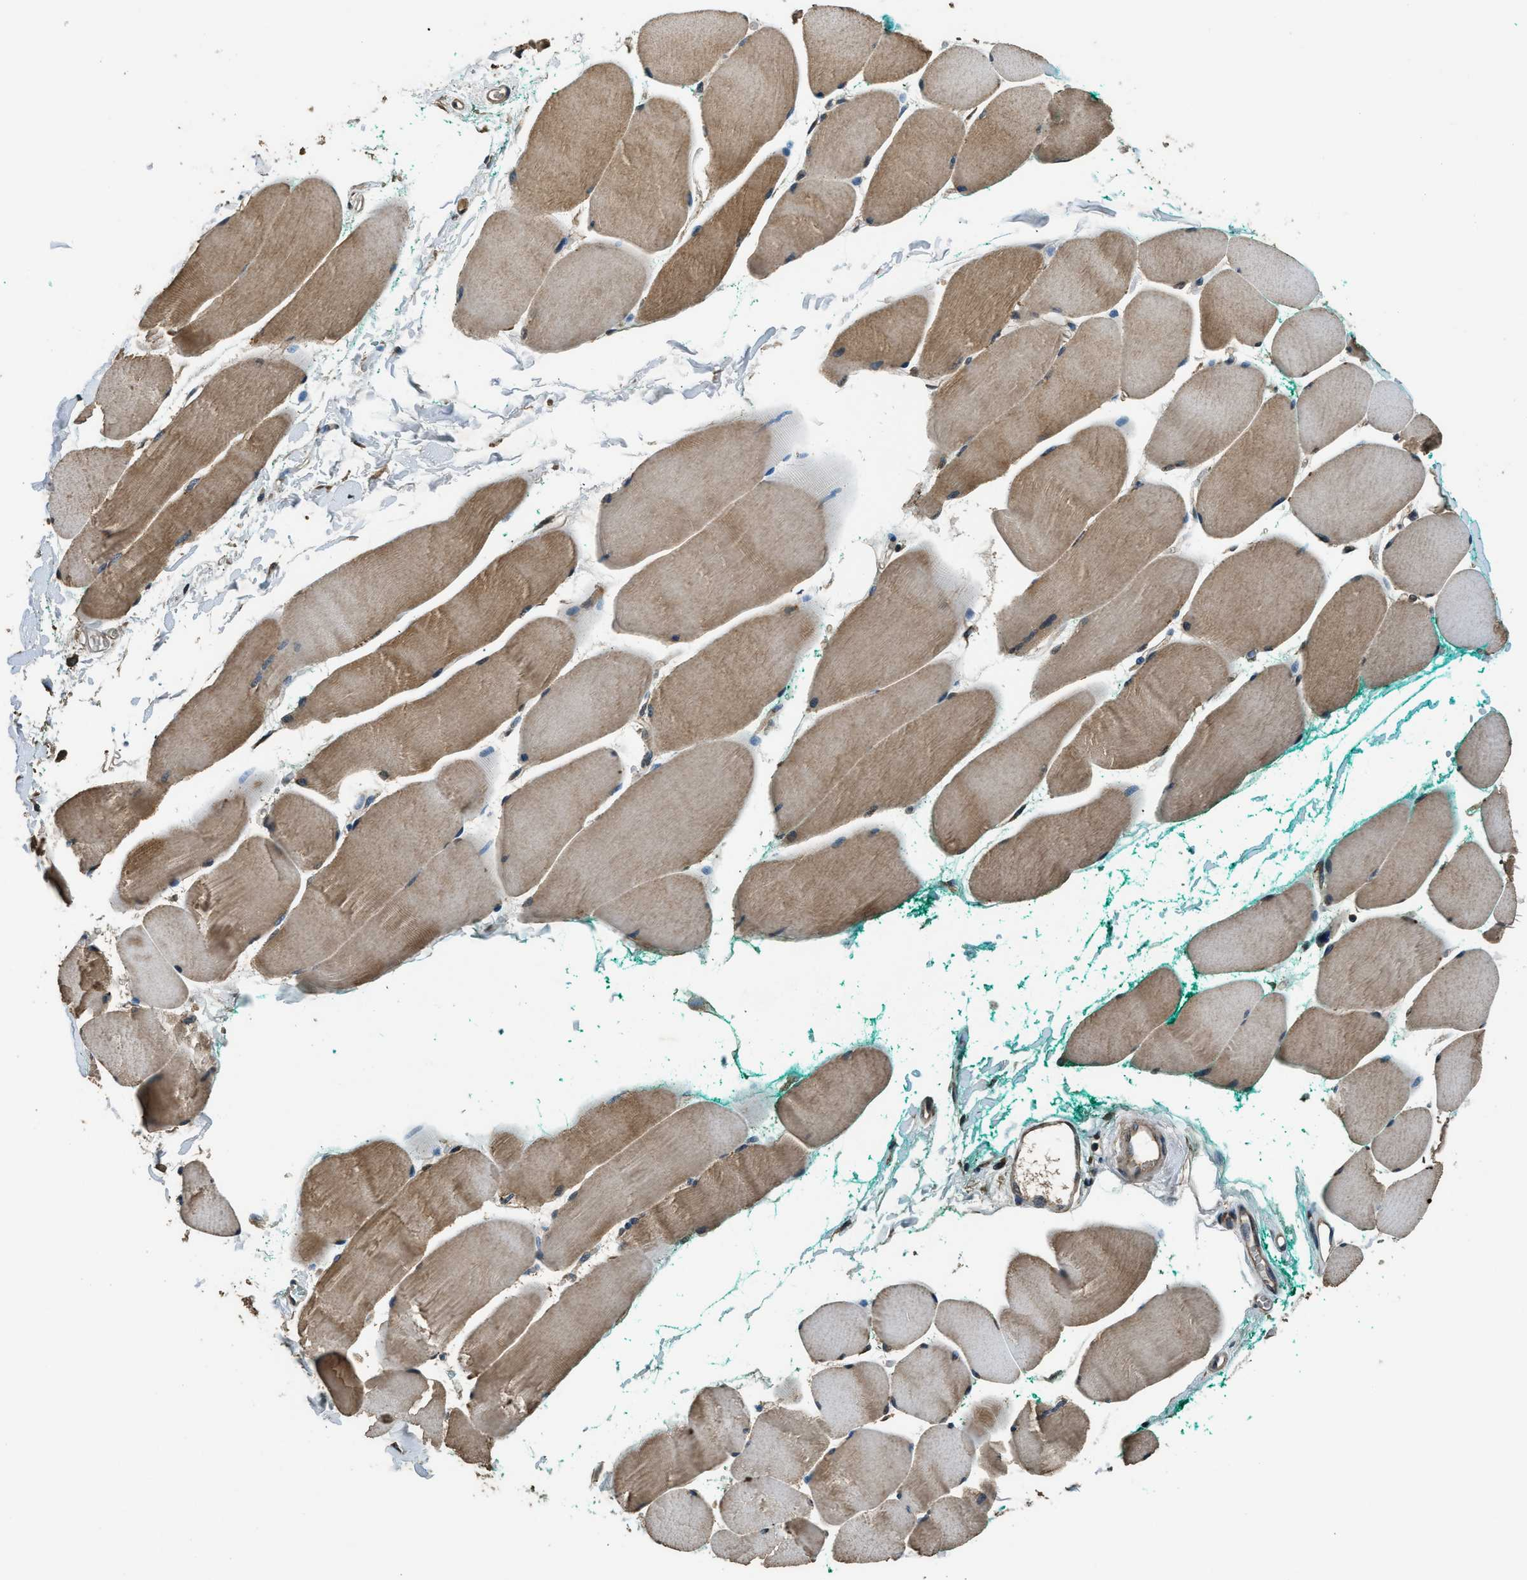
{"staining": {"intensity": "moderate", "quantity": ">75%", "location": "cytoplasmic/membranous"}, "tissue": "skeletal muscle", "cell_type": "Myocytes", "image_type": "normal", "snomed": [{"axis": "morphology", "description": "Normal tissue, NOS"}, {"axis": "morphology", "description": "Squamous cell carcinoma, NOS"}, {"axis": "topography", "description": "Skeletal muscle"}], "caption": "High-power microscopy captured an IHC histopathology image of benign skeletal muscle, revealing moderate cytoplasmic/membranous positivity in approximately >75% of myocytes.", "gene": "SALL3", "patient": {"sex": "male", "age": 51}}